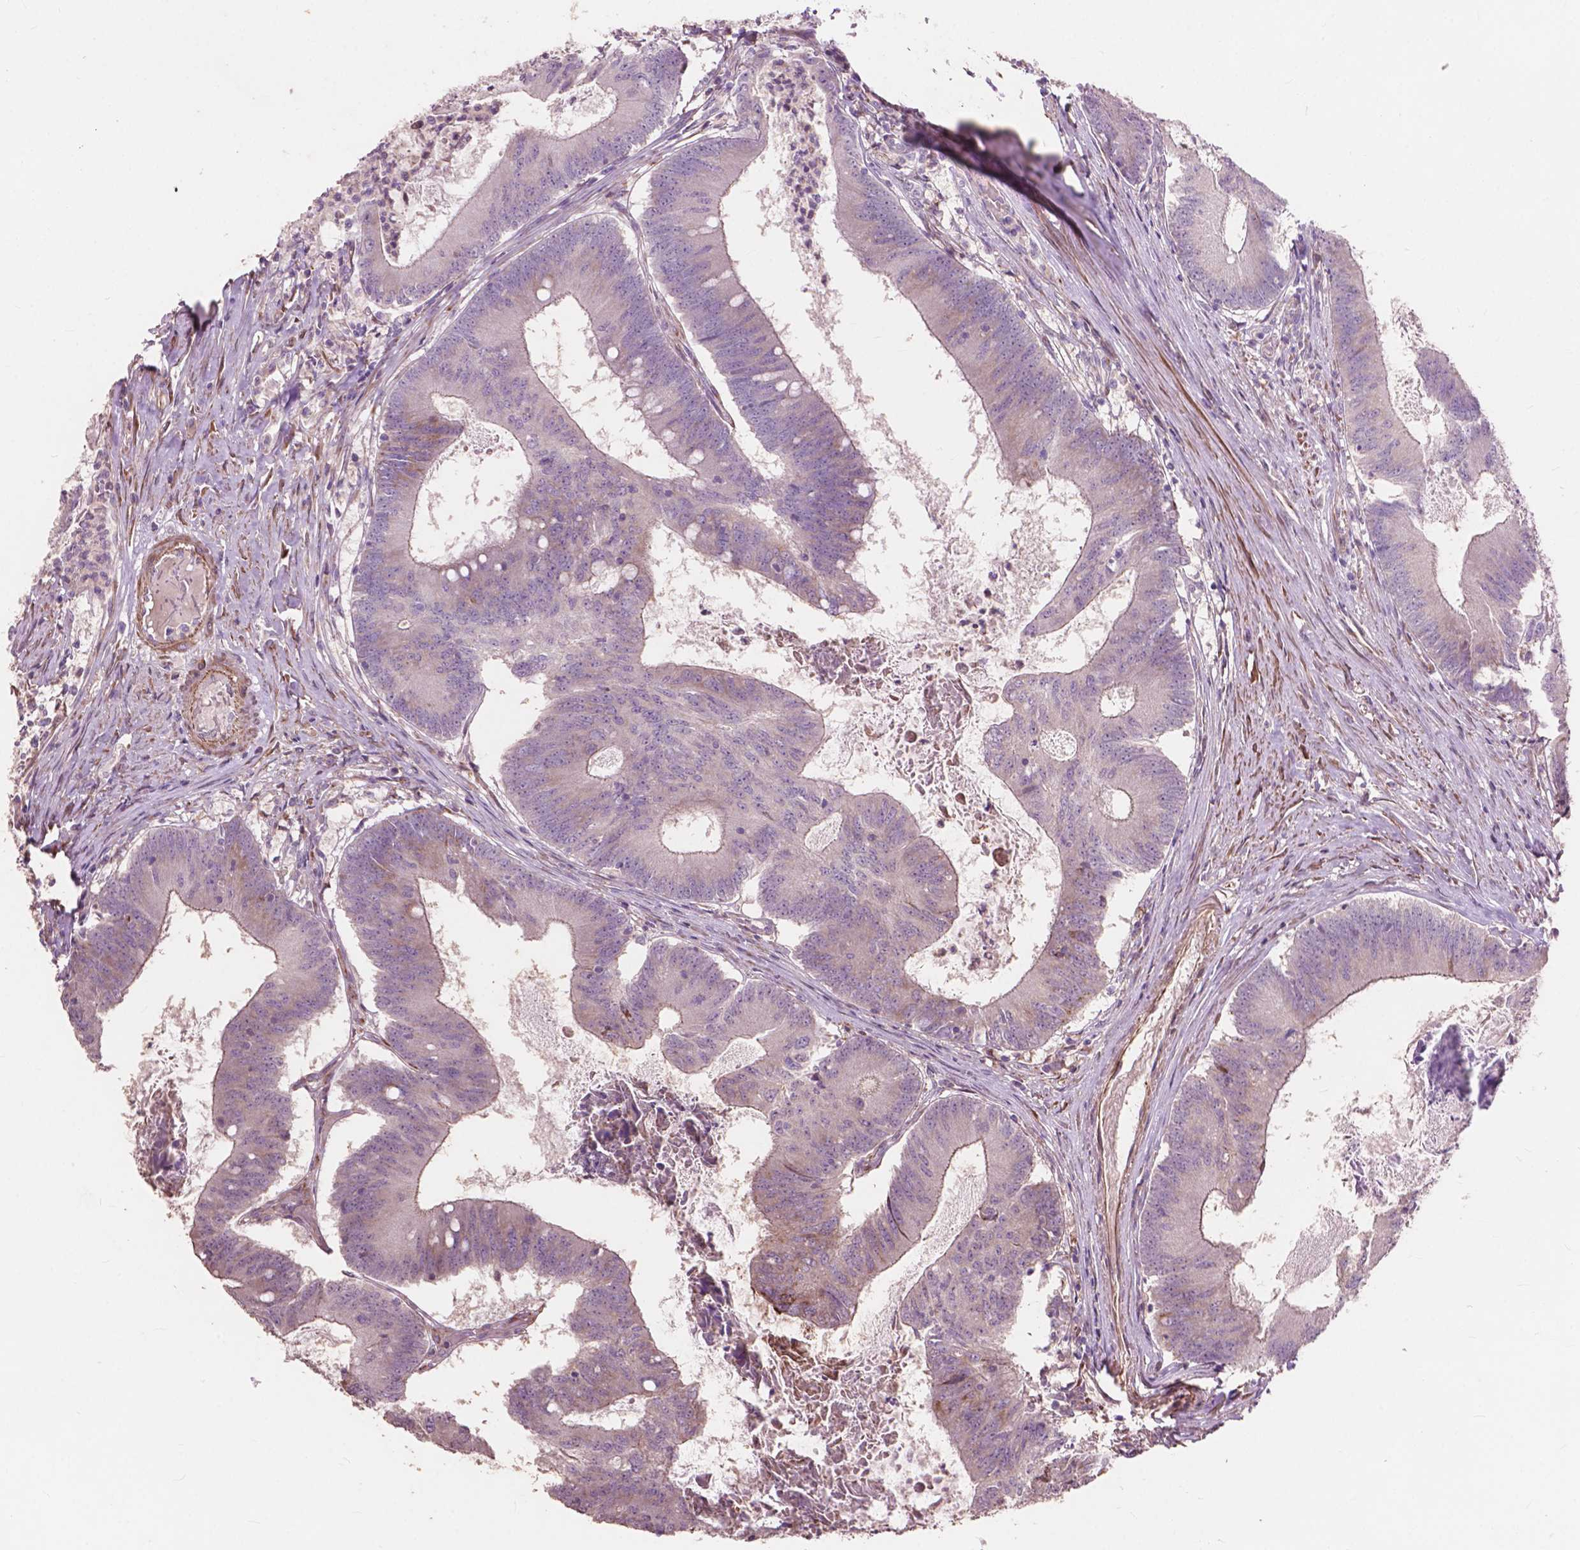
{"staining": {"intensity": "moderate", "quantity": "<25%", "location": "cytoplasmic/membranous"}, "tissue": "colorectal cancer", "cell_type": "Tumor cells", "image_type": "cancer", "snomed": [{"axis": "morphology", "description": "Adenocarcinoma, NOS"}, {"axis": "topography", "description": "Colon"}], "caption": "Moderate cytoplasmic/membranous protein positivity is seen in about <25% of tumor cells in colorectal cancer.", "gene": "FNIP1", "patient": {"sex": "female", "age": 70}}